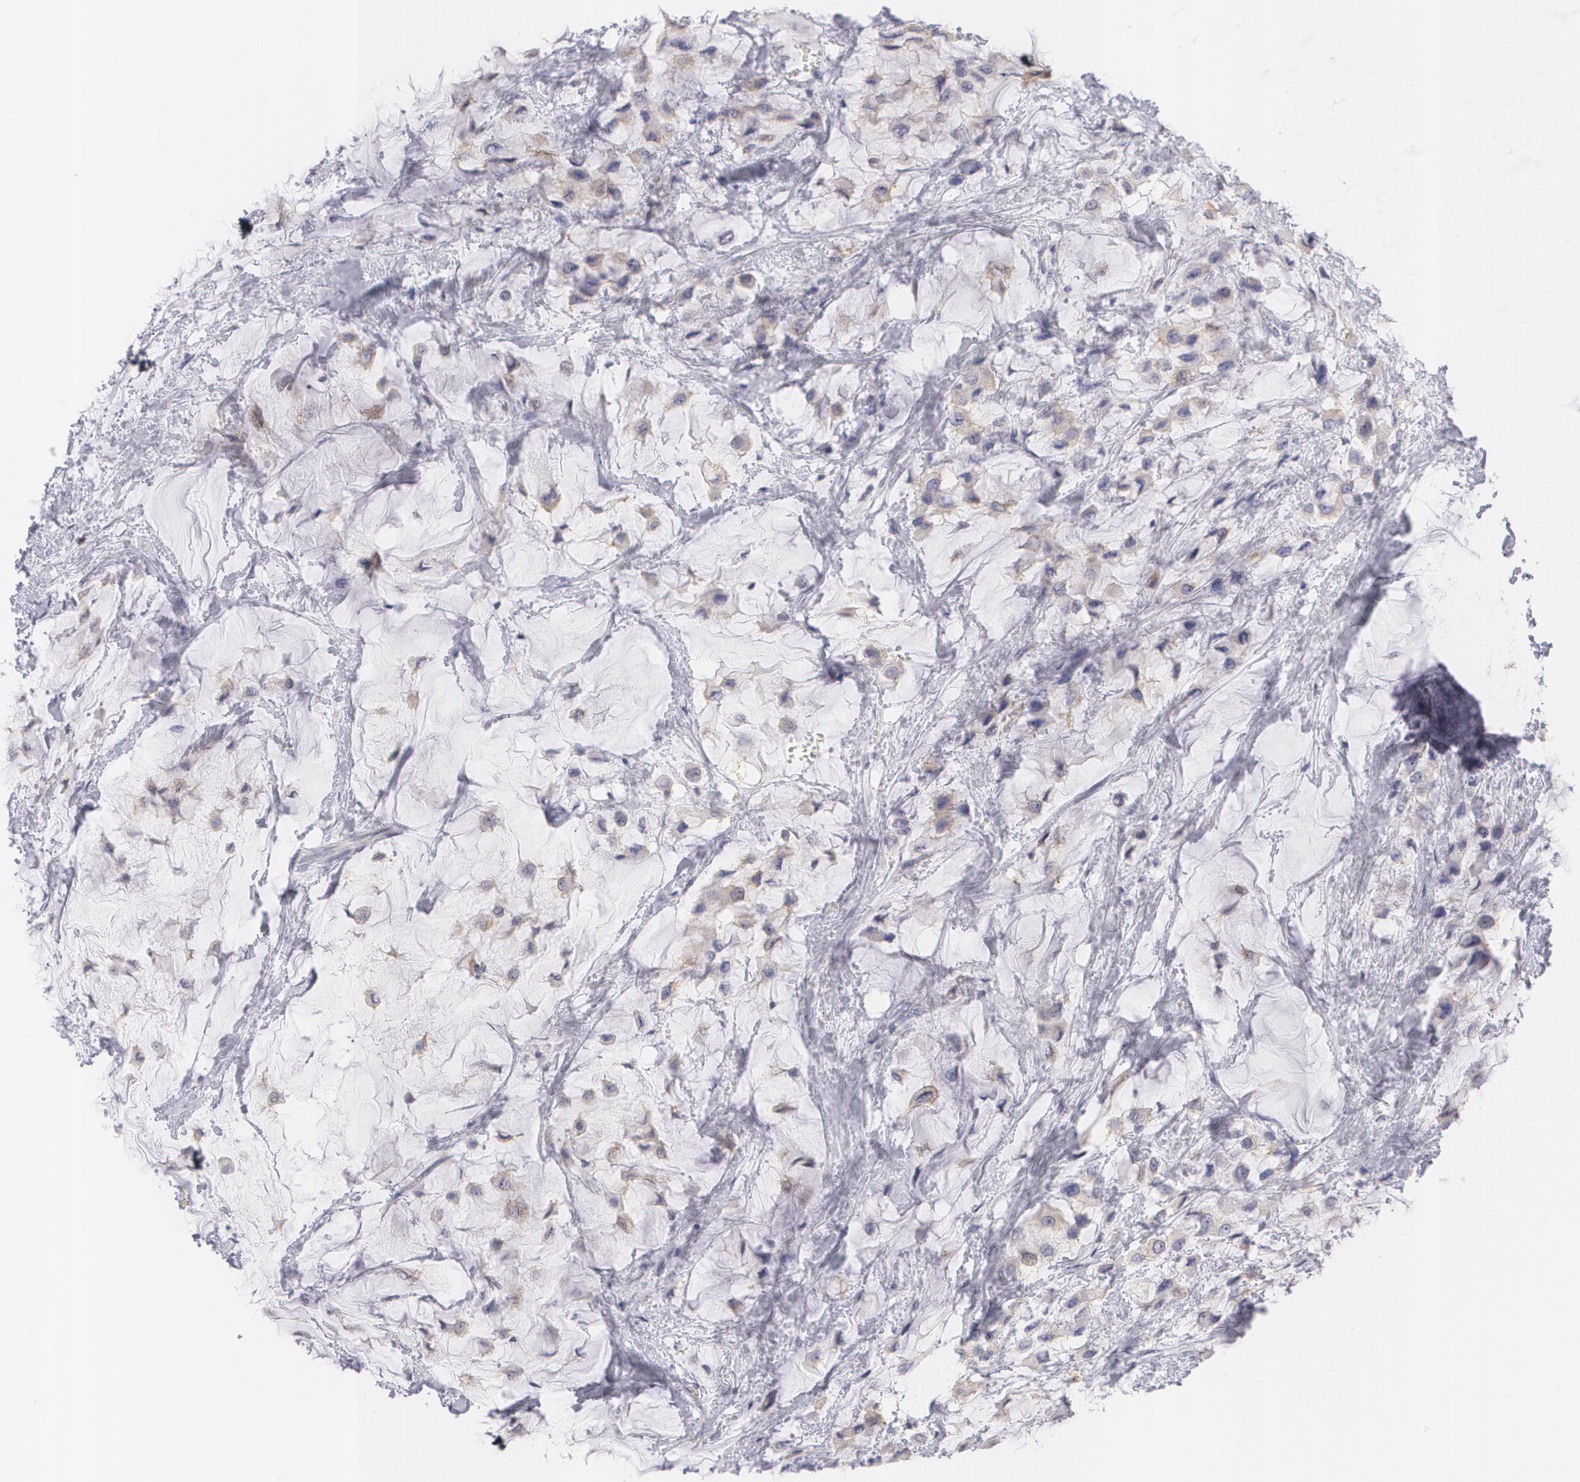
{"staining": {"intensity": "weak", "quantity": "25%-75%", "location": "cytoplasmic/membranous"}, "tissue": "breast cancer", "cell_type": "Tumor cells", "image_type": "cancer", "snomed": [{"axis": "morphology", "description": "Lobular carcinoma"}, {"axis": "topography", "description": "Breast"}], "caption": "About 25%-75% of tumor cells in breast cancer (lobular carcinoma) reveal weak cytoplasmic/membranous protein expression as visualized by brown immunohistochemical staining.", "gene": "MBNL3", "patient": {"sex": "female", "age": 85}}